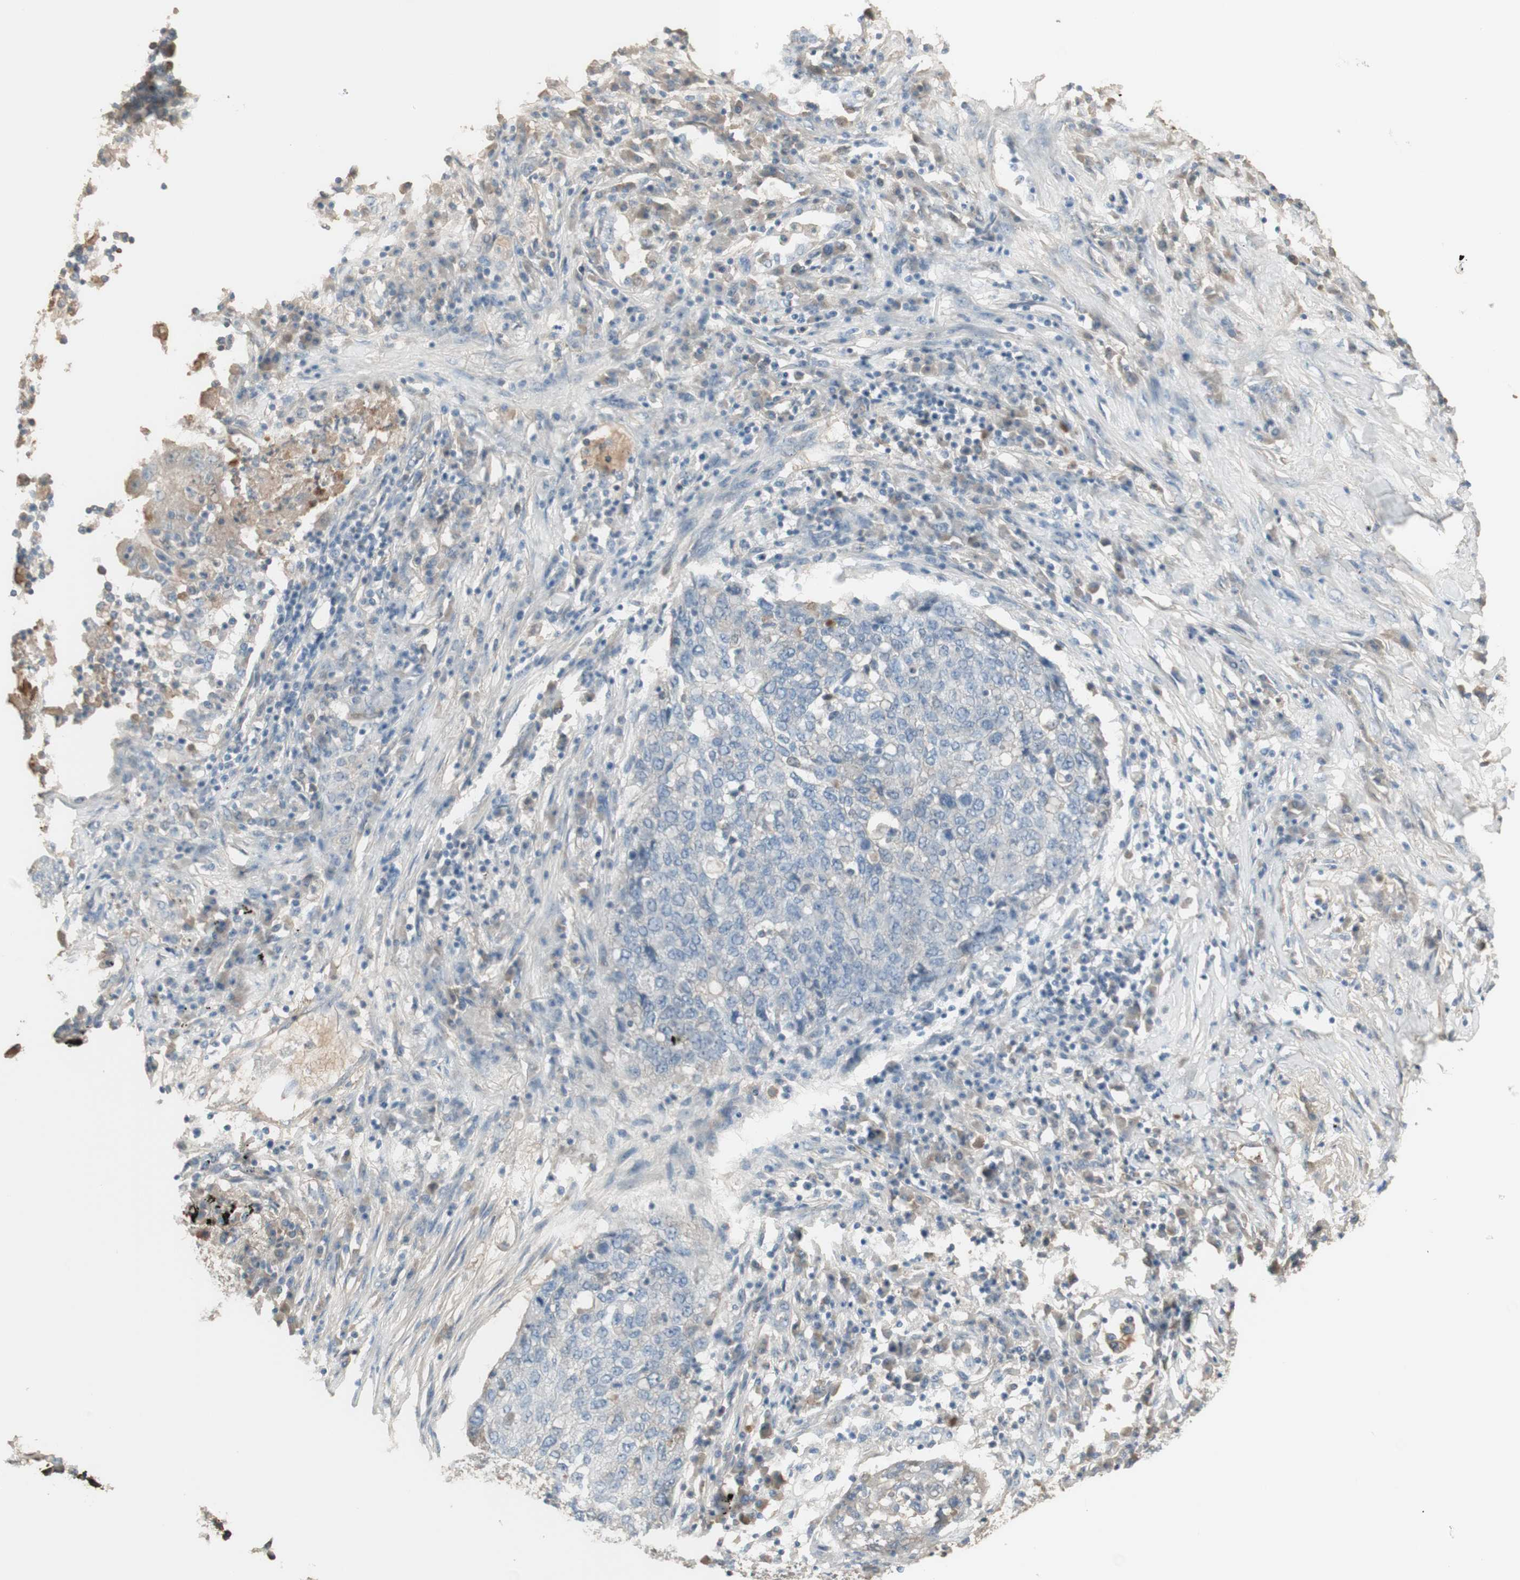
{"staining": {"intensity": "negative", "quantity": "none", "location": "none"}, "tissue": "lung cancer", "cell_type": "Tumor cells", "image_type": "cancer", "snomed": [{"axis": "morphology", "description": "Squamous cell carcinoma, NOS"}, {"axis": "topography", "description": "Lung"}], "caption": "IHC micrograph of human lung squamous cell carcinoma stained for a protein (brown), which displays no expression in tumor cells. (DAB IHC, high magnification).", "gene": "IFNG", "patient": {"sex": "female", "age": 63}}